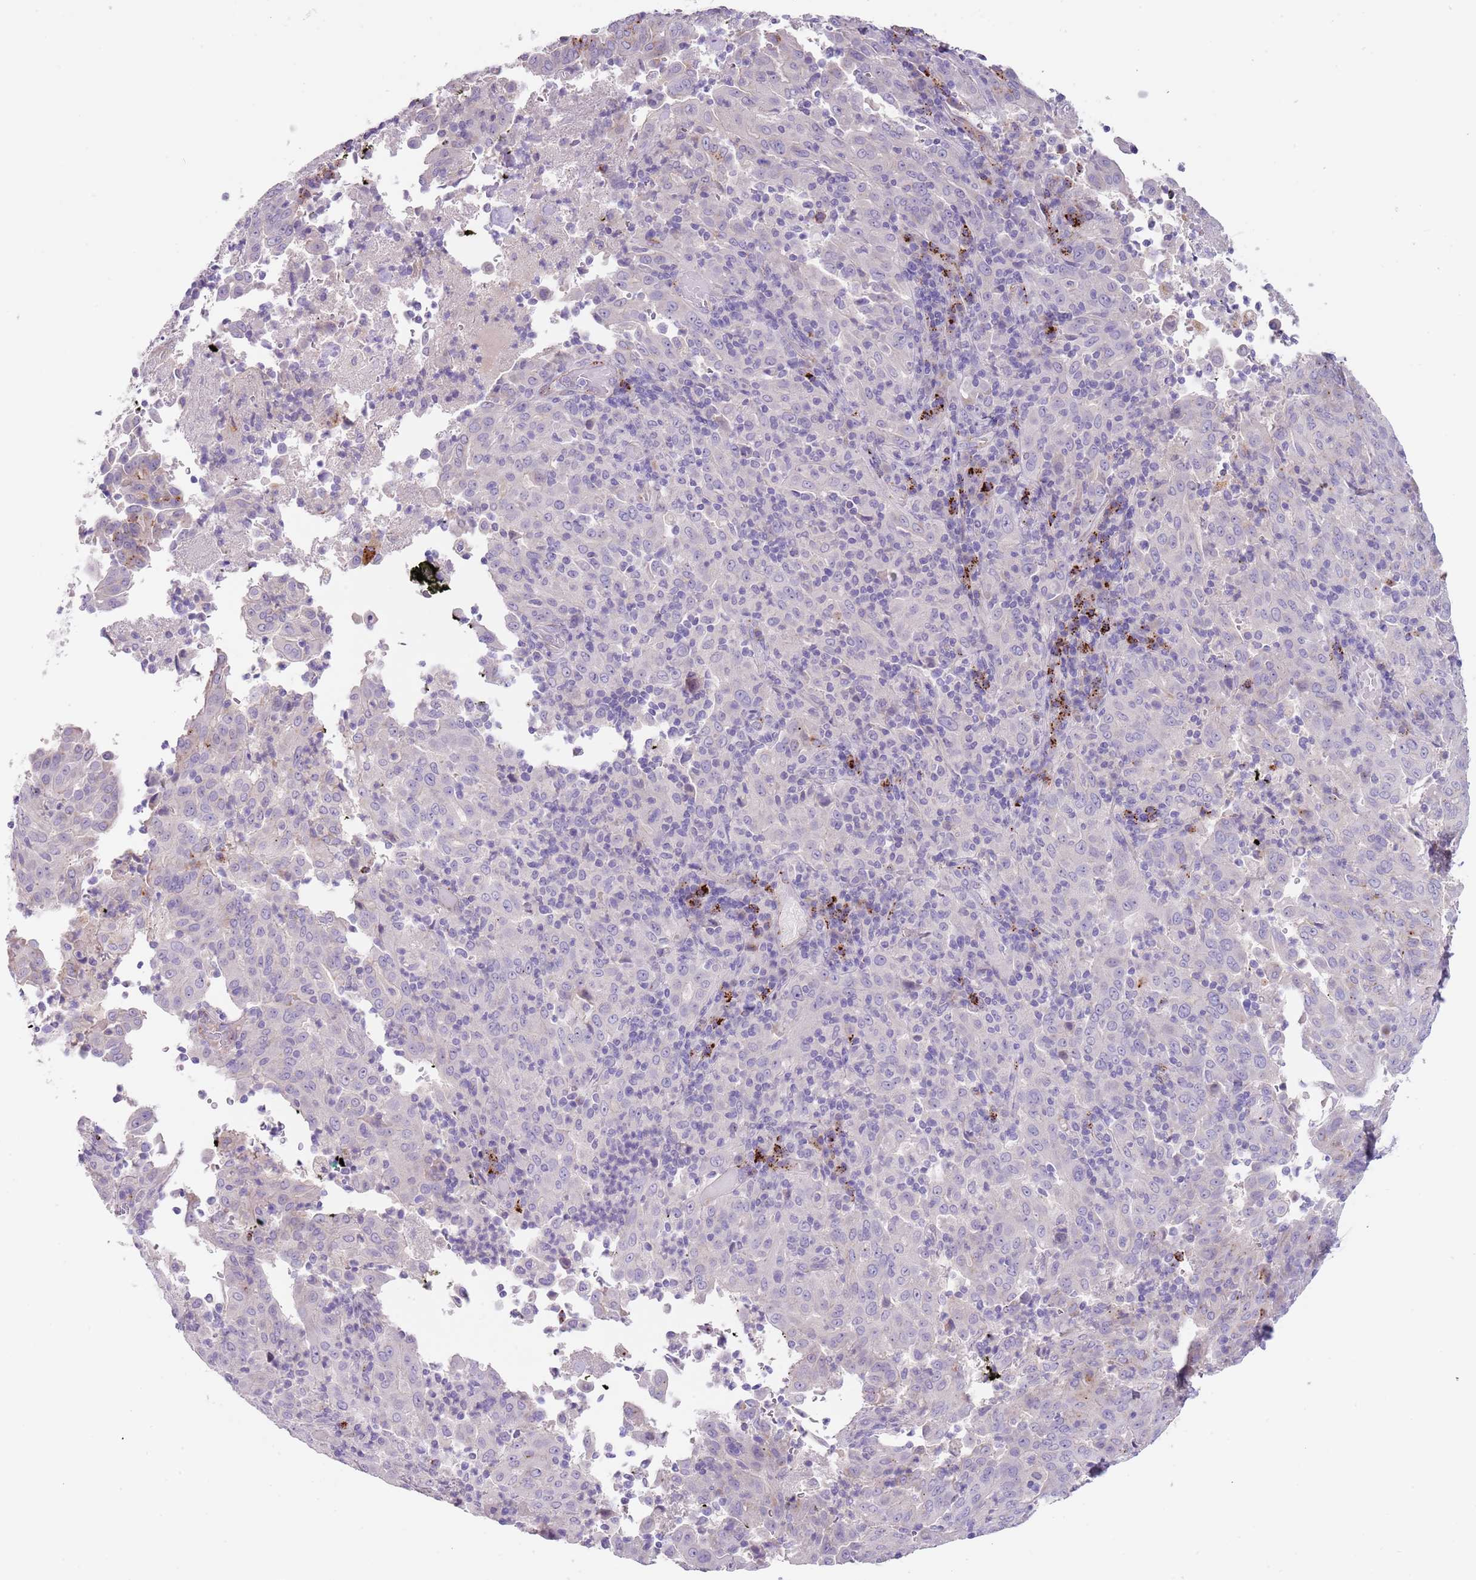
{"staining": {"intensity": "negative", "quantity": "none", "location": "none"}, "tissue": "pancreatic cancer", "cell_type": "Tumor cells", "image_type": "cancer", "snomed": [{"axis": "morphology", "description": "Adenocarcinoma, NOS"}, {"axis": "topography", "description": "Pancreas"}], "caption": "A micrograph of pancreatic cancer (adenocarcinoma) stained for a protein exhibits no brown staining in tumor cells.", "gene": "LRRN3", "patient": {"sex": "male", "age": 63}}